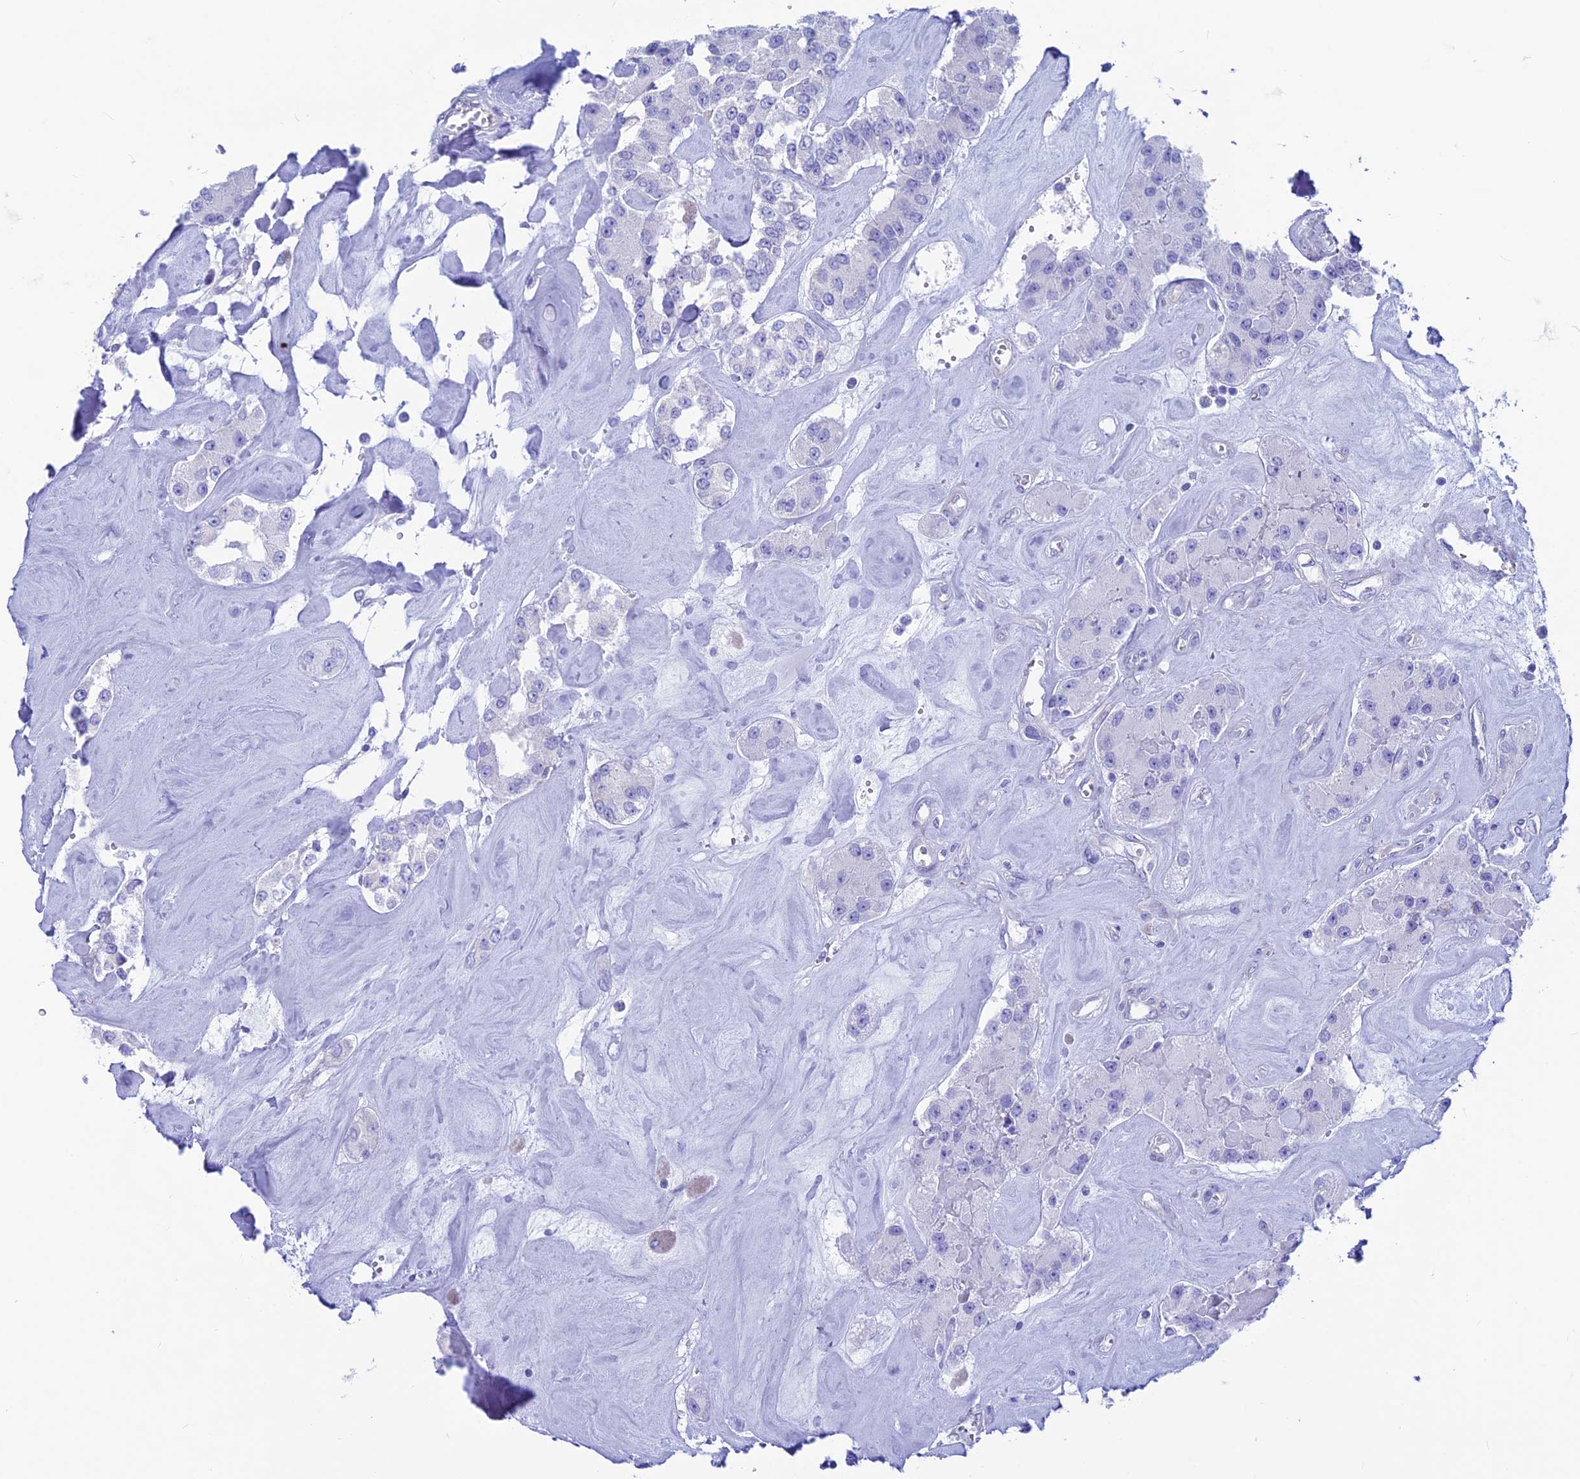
{"staining": {"intensity": "negative", "quantity": "none", "location": "none"}, "tissue": "carcinoid", "cell_type": "Tumor cells", "image_type": "cancer", "snomed": [{"axis": "morphology", "description": "Carcinoid, malignant, NOS"}, {"axis": "topography", "description": "Pancreas"}], "caption": "High power microscopy image of an immunohistochemistry (IHC) photomicrograph of carcinoid, revealing no significant positivity in tumor cells.", "gene": "GNGT2", "patient": {"sex": "male", "age": 41}}